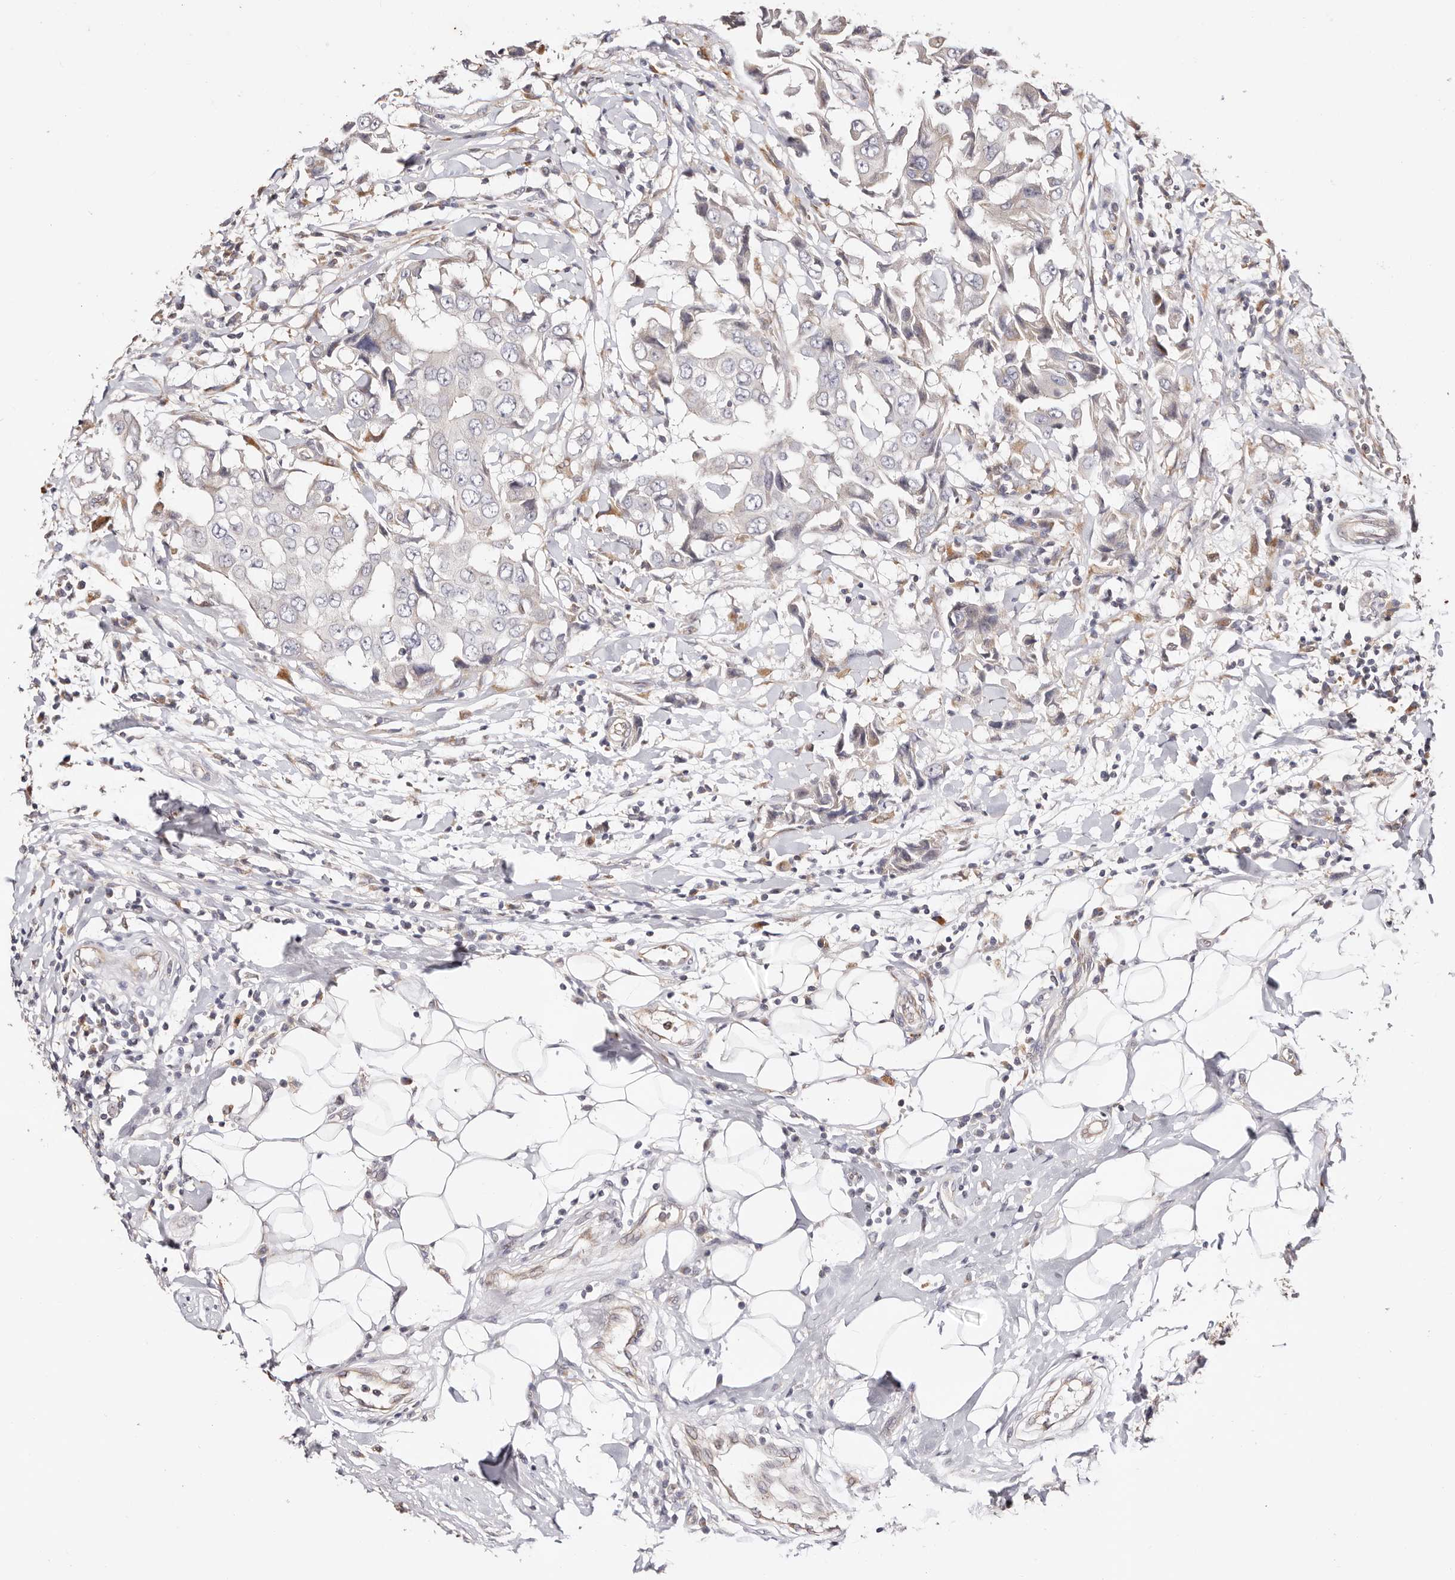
{"staining": {"intensity": "negative", "quantity": "none", "location": "none"}, "tissue": "breast cancer", "cell_type": "Tumor cells", "image_type": "cancer", "snomed": [{"axis": "morphology", "description": "Duct carcinoma"}, {"axis": "topography", "description": "Breast"}], "caption": "This is an IHC micrograph of human breast cancer. There is no positivity in tumor cells.", "gene": "MAPK1", "patient": {"sex": "female", "age": 27}}